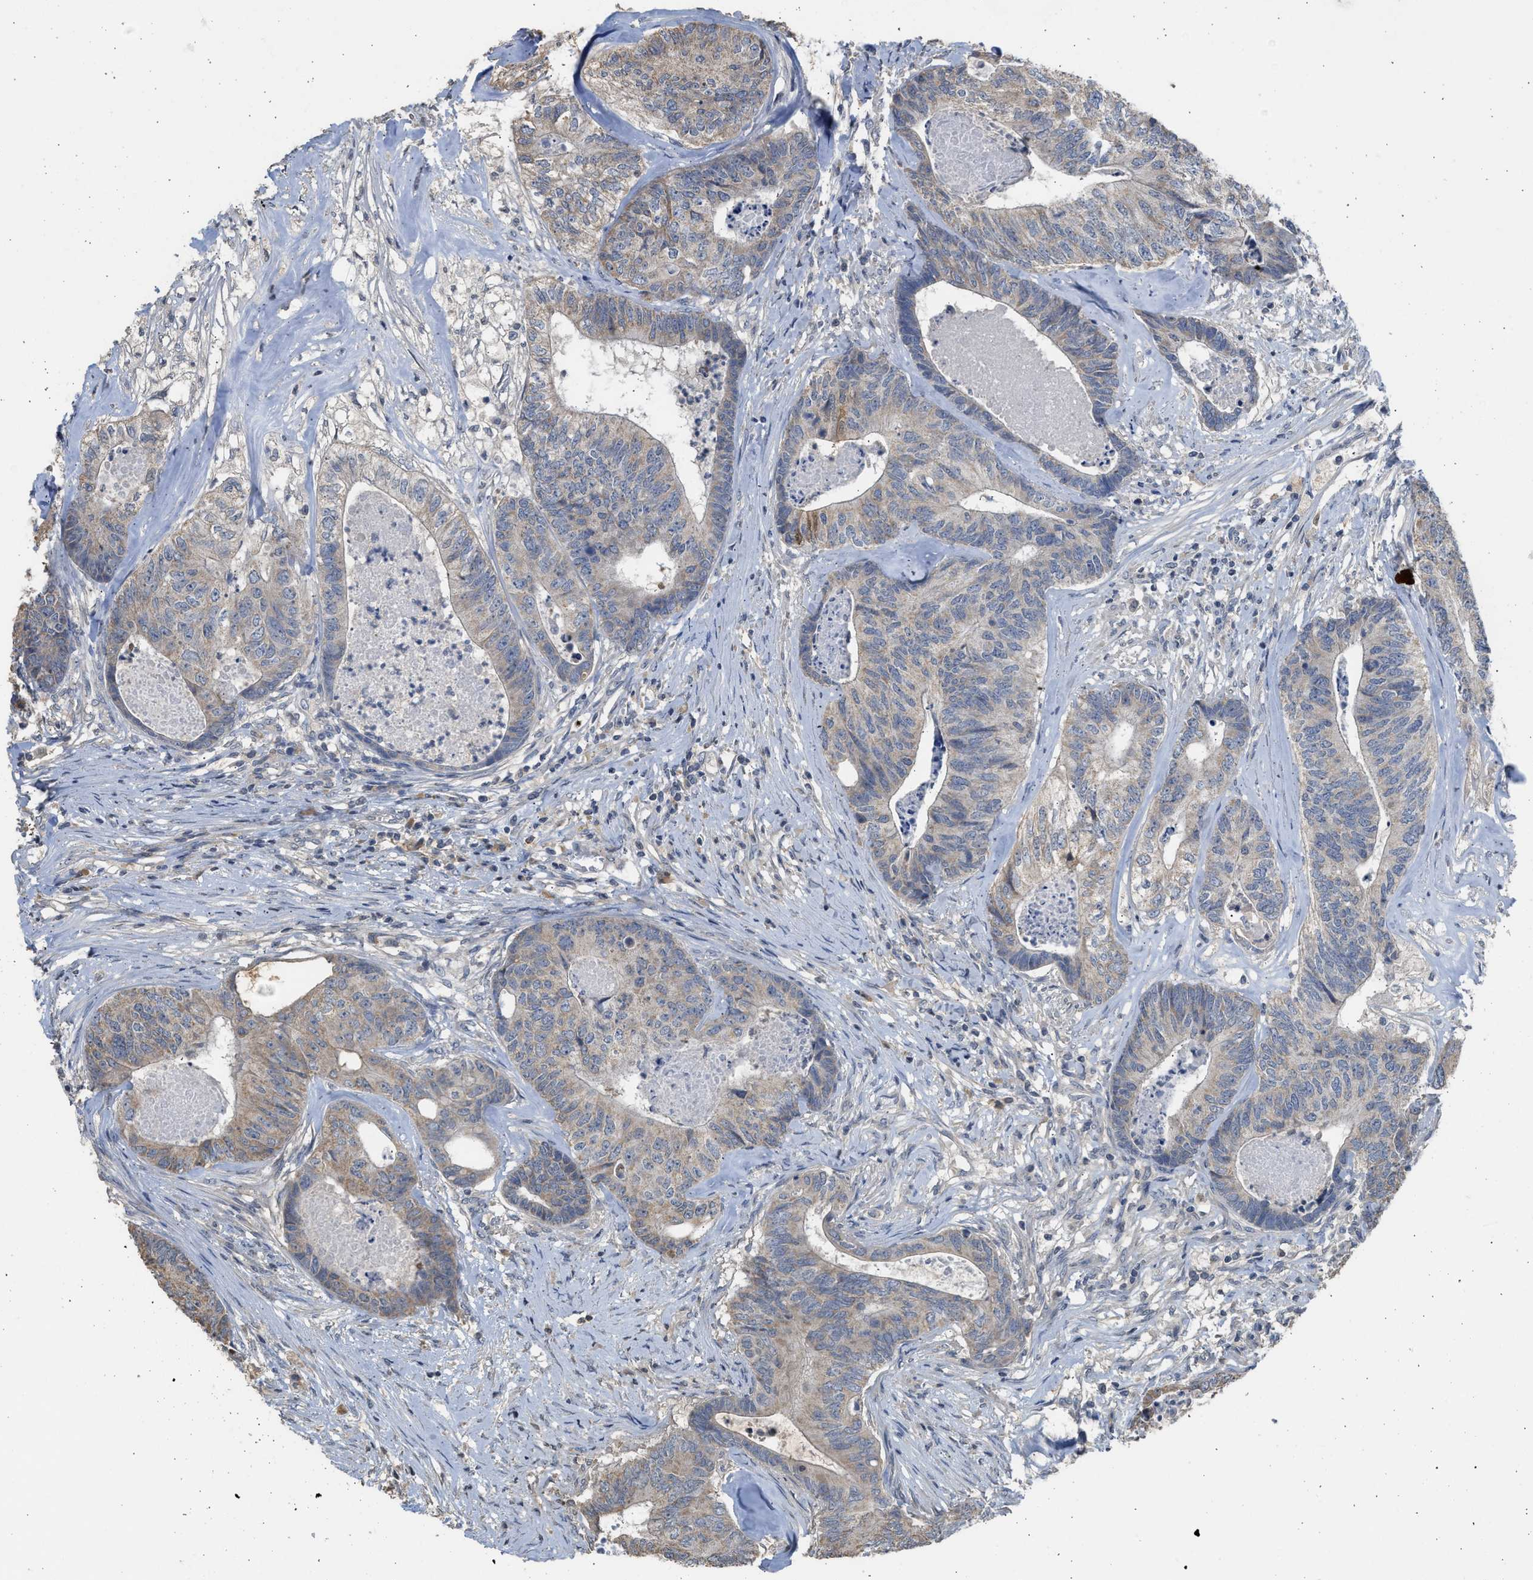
{"staining": {"intensity": "weak", "quantity": "25%-75%", "location": "cytoplasmic/membranous"}, "tissue": "colorectal cancer", "cell_type": "Tumor cells", "image_type": "cancer", "snomed": [{"axis": "morphology", "description": "Adenocarcinoma, NOS"}, {"axis": "topography", "description": "Colon"}], "caption": "The histopathology image displays staining of colorectal cancer (adenocarcinoma), revealing weak cytoplasmic/membranous protein expression (brown color) within tumor cells. Nuclei are stained in blue.", "gene": "SULT2A1", "patient": {"sex": "female", "age": 67}}